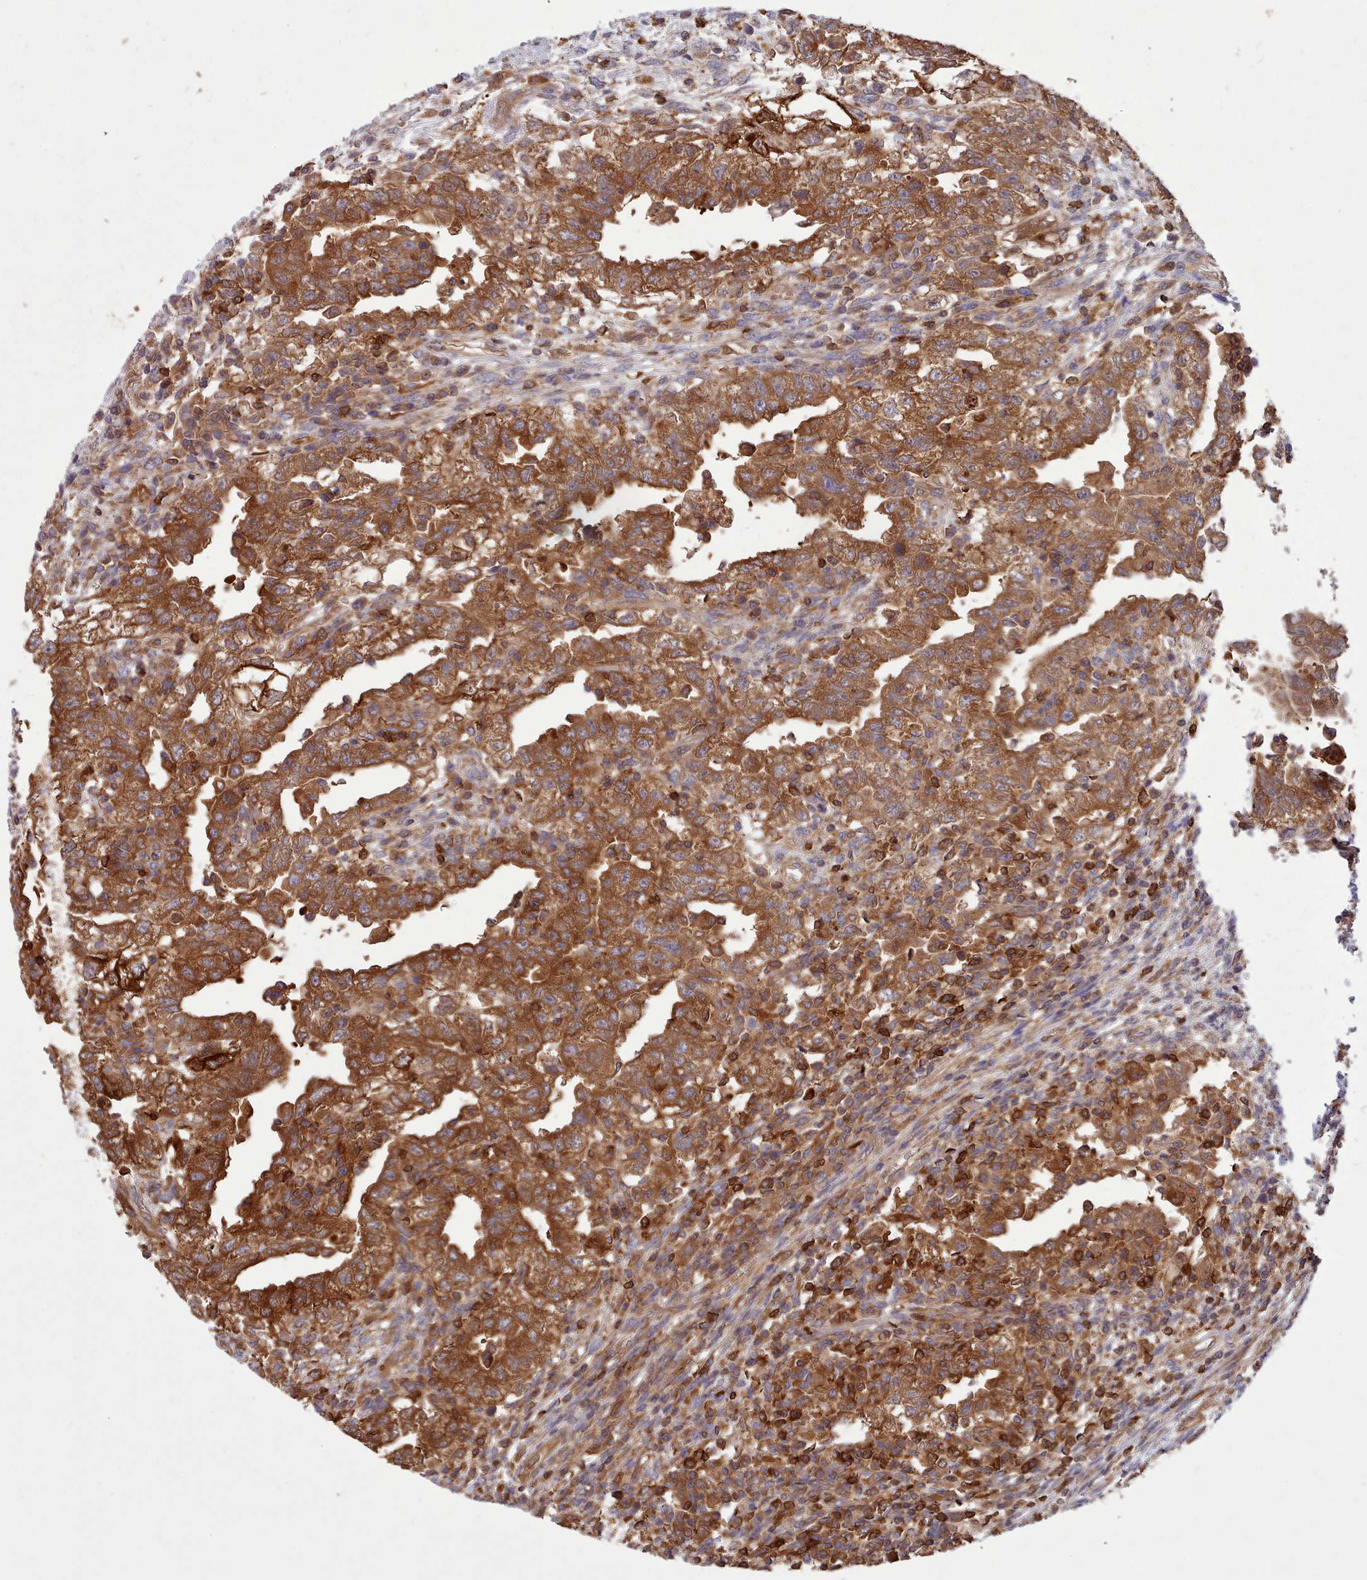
{"staining": {"intensity": "strong", "quantity": ">75%", "location": "cytoplasmic/membranous"}, "tissue": "testis cancer", "cell_type": "Tumor cells", "image_type": "cancer", "snomed": [{"axis": "morphology", "description": "Carcinoma, Embryonal, NOS"}, {"axis": "topography", "description": "Testis"}], "caption": "A histopathology image of human embryonal carcinoma (testis) stained for a protein reveals strong cytoplasmic/membranous brown staining in tumor cells. (DAB = brown stain, brightfield microscopy at high magnification).", "gene": "SLC4A9", "patient": {"sex": "male", "age": 26}}